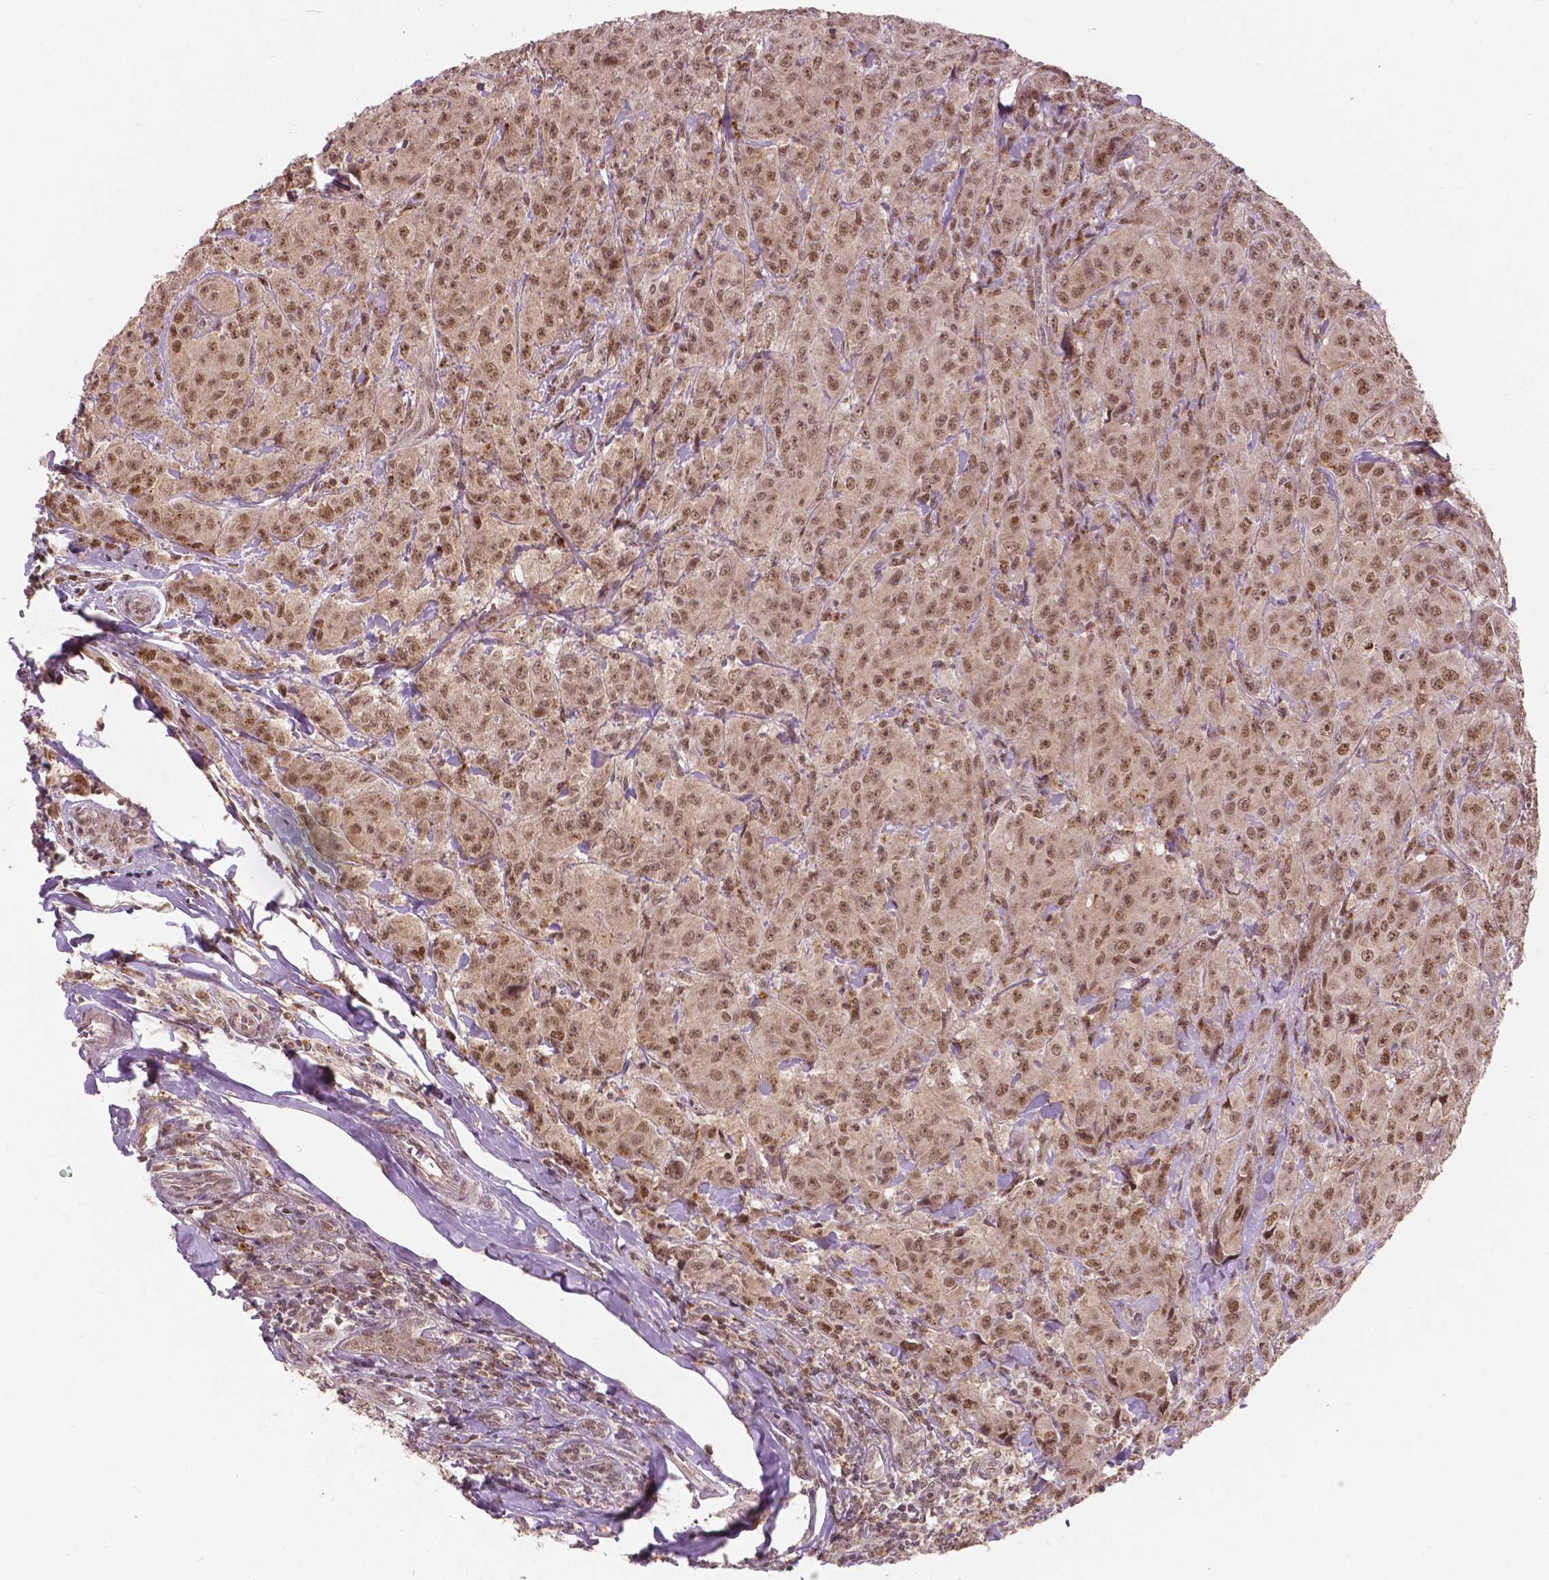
{"staining": {"intensity": "moderate", "quantity": ">75%", "location": "nuclear"}, "tissue": "breast cancer", "cell_type": "Tumor cells", "image_type": "cancer", "snomed": [{"axis": "morphology", "description": "Duct carcinoma"}, {"axis": "topography", "description": "Breast"}], "caption": "A medium amount of moderate nuclear expression is seen in about >75% of tumor cells in breast cancer (invasive ductal carcinoma) tissue.", "gene": "NSD2", "patient": {"sex": "female", "age": 43}}